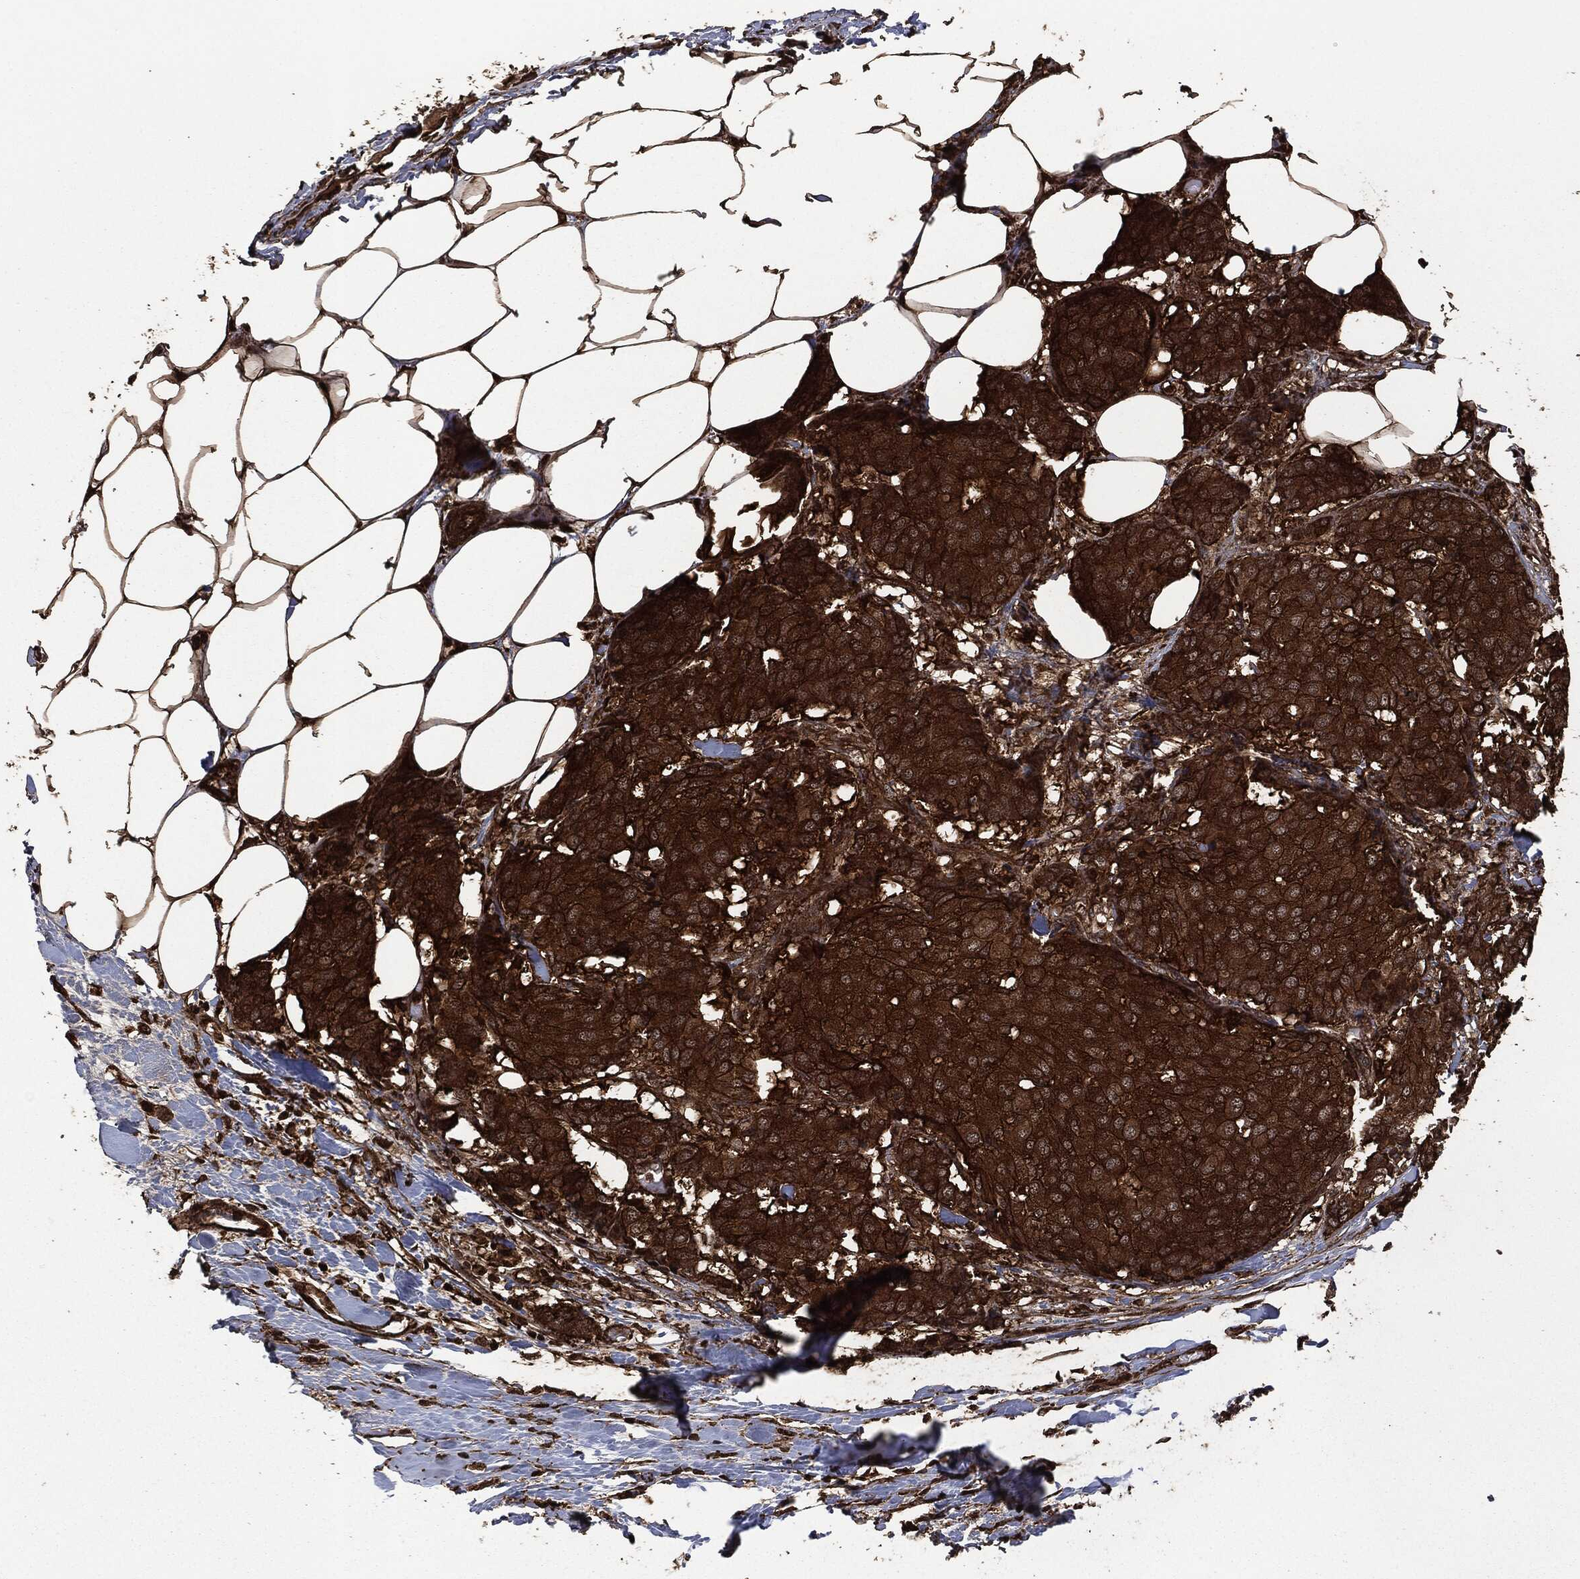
{"staining": {"intensity": "strong", "quantity": ">75%", "location": "cytoplasmic/membranous"}, "tissue": "breast cancer", "cell_type": "Tumor cells", "image_type": "cancer", "snomed": [{"axis": "morphology", "description": "Duct carcinoma"}, {"axis": "topography", "description": "Breast"}], "caption": "Immunohistochemical staining of human breast cancer (intraductal carcinoma) shows high levels of strong cytoplasmic/membranous protein positivity in approximately >75% of tumor cells.", "gene": "HRAS", "patient": {"sex": "female", "age": 75}}